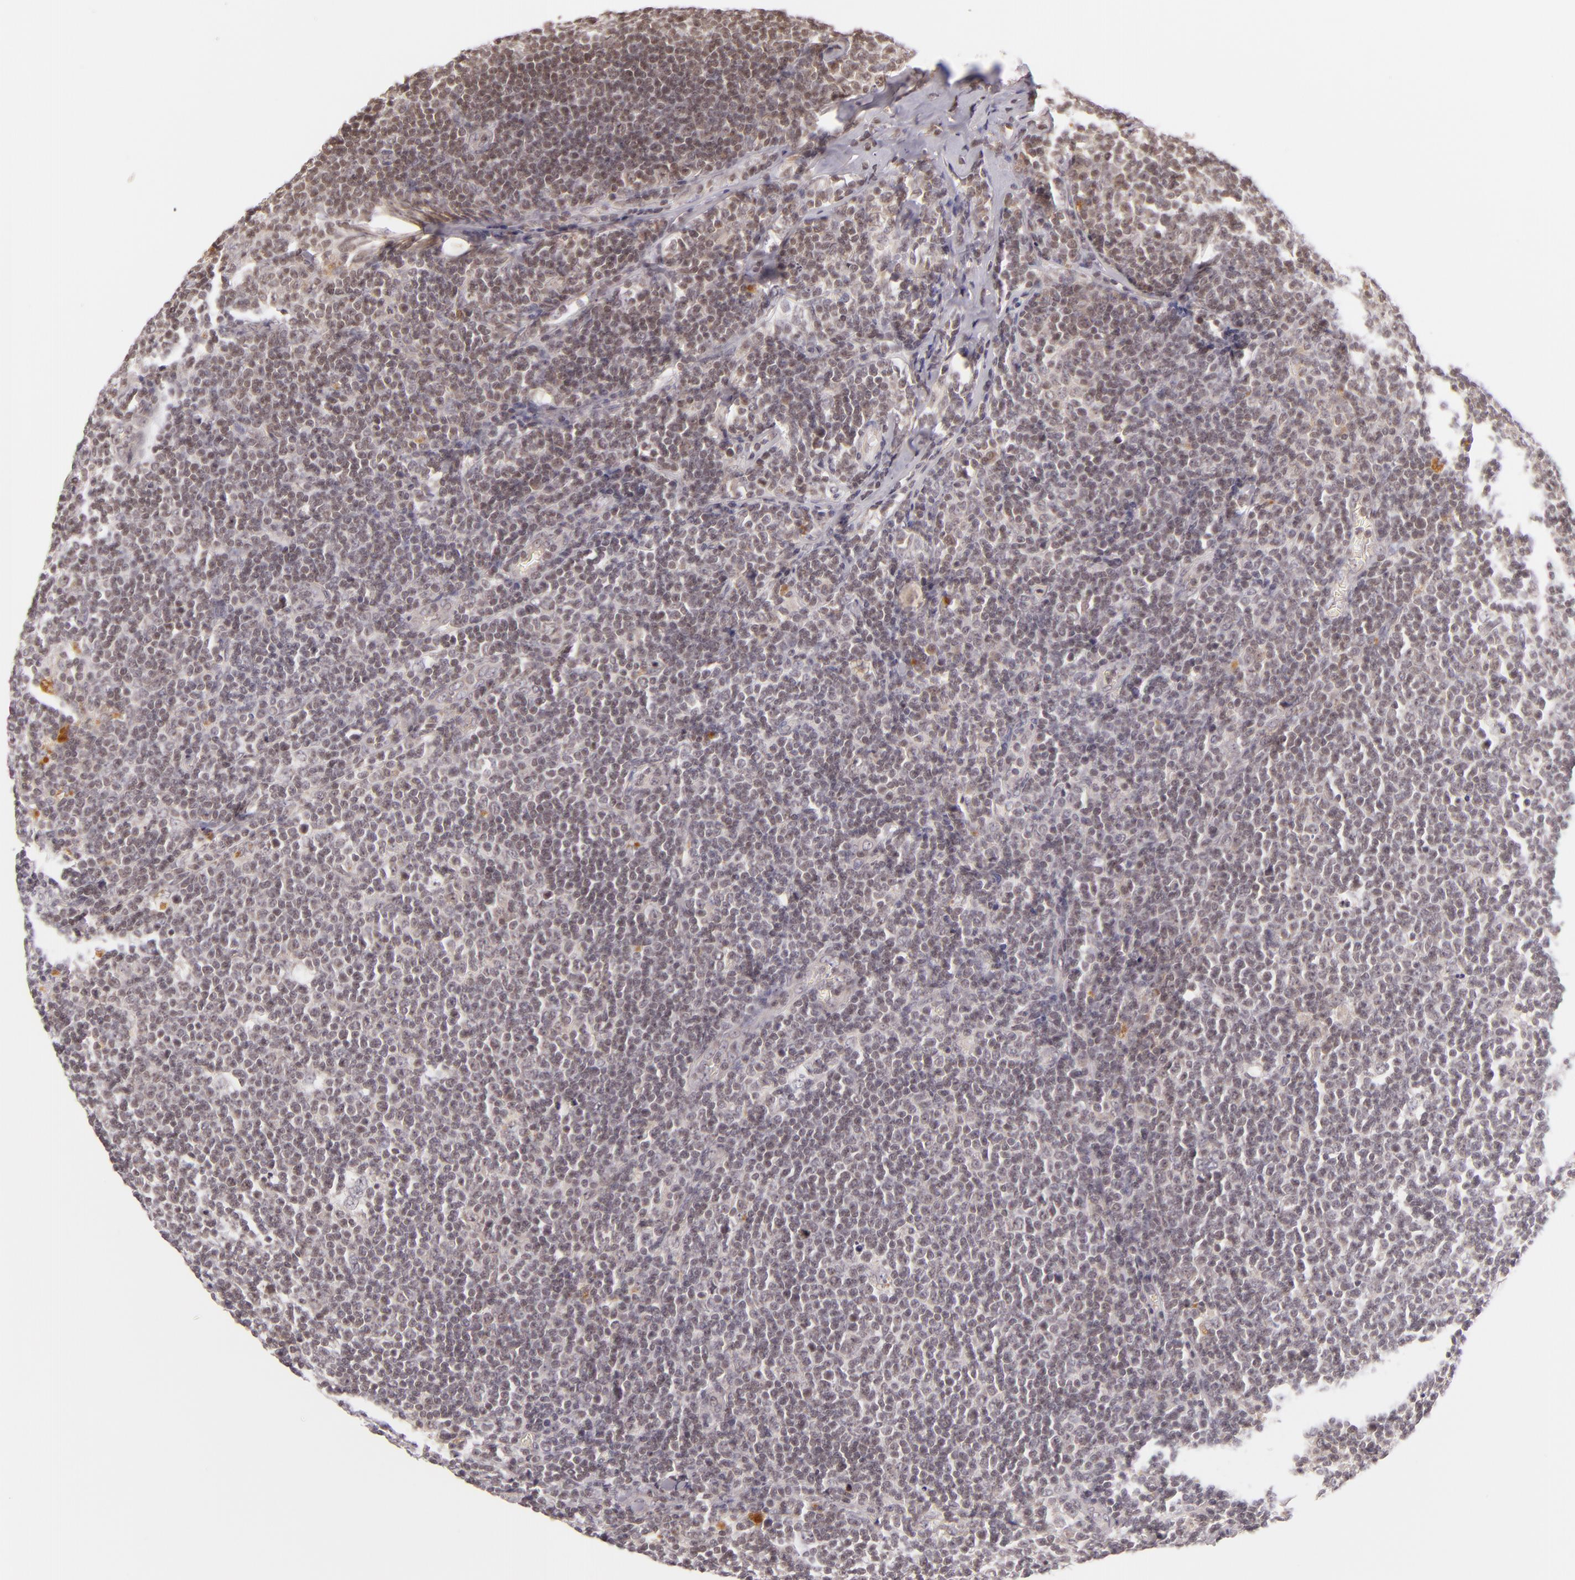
{"staining": {"intensity": "weak", "quantity": "25%-75%", "location": "cytoplasmic/membranous"}, "tissue": "lymphoma", "cell_type": "Tumor cells", "image_type": "cancer", "snomed": [{"axis": "morphology", "description": "Malignant lymphoma, non-Hodgkin's type, Low grade"}, {"axis": "topography", "description": "Lymph node"}], "caption": "DAB (3,3'-diaminobenzidine) immunohistochemical staining of human malignant lymphoma, non-Hodgkin's type (low-grade) demonstrates weak cytoplasmic/membranous protein staining in about 25%-75% of tumor cells. The staining was performed using DAB (3,3'-diaminobenzidine), with brown indicating positive protein expression. Nuclei are stained blue with hematoxylin.", "gene": "CASP8", "patient": {"sex": "male", "age": 74}}